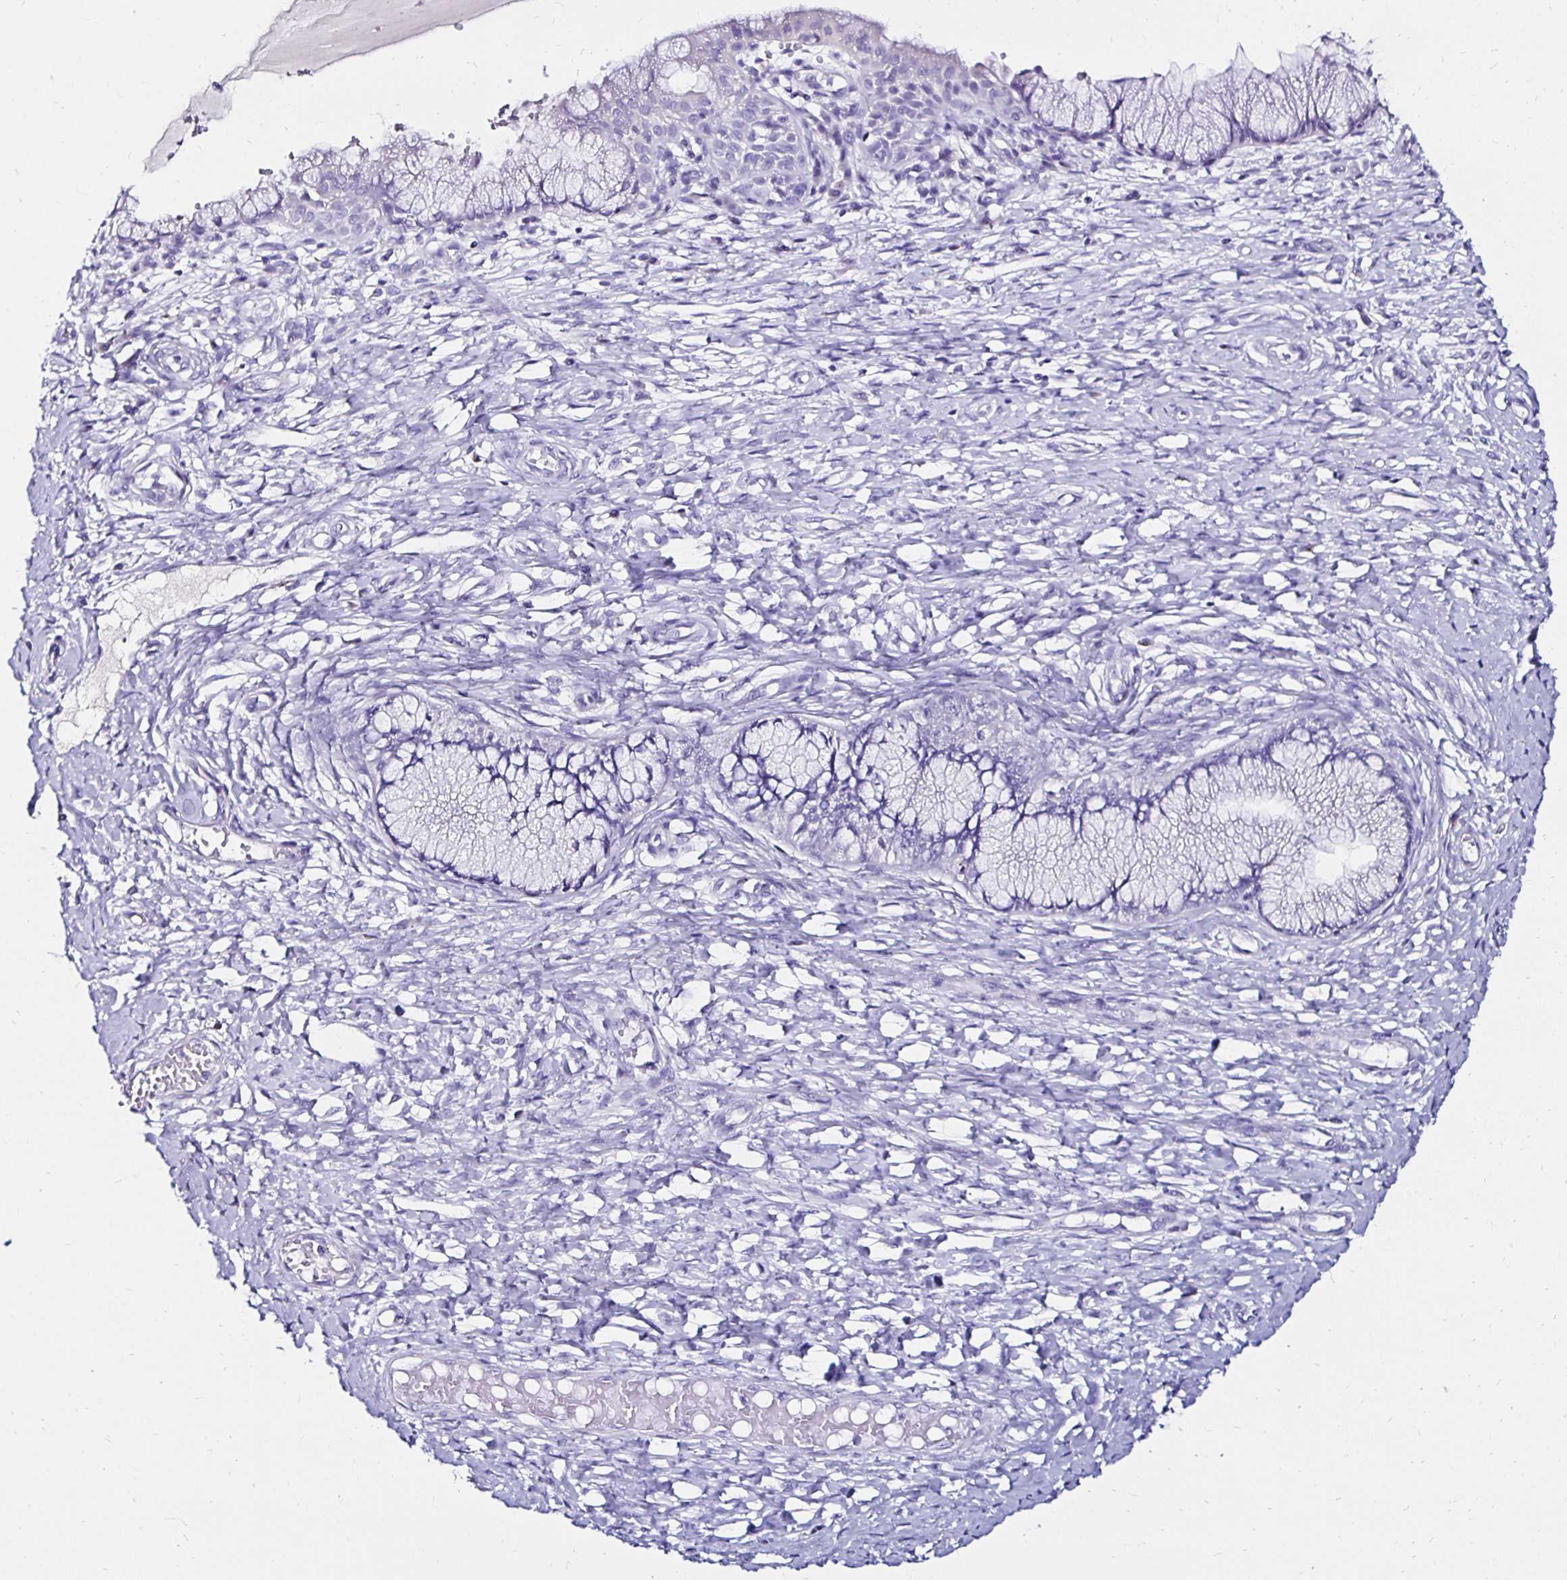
{"staining": {"intensity": "negative", "quantity": "none", "location": "none"}, "tissue": "cervix", "cell_type": "Glandular cells", "image_type": "normal", "snomed": [{"axis": "morphology", "description": "Normal tissue, NOS"}, {"axis": "topography", "description": "Cervix"}], "caption": "Human cervix stained for a protein using immunohistochemistry (IHC) shows no staining in glandular cells.", "gene": "KCNT1", "patient": {"sex": "female", "age": 37}}